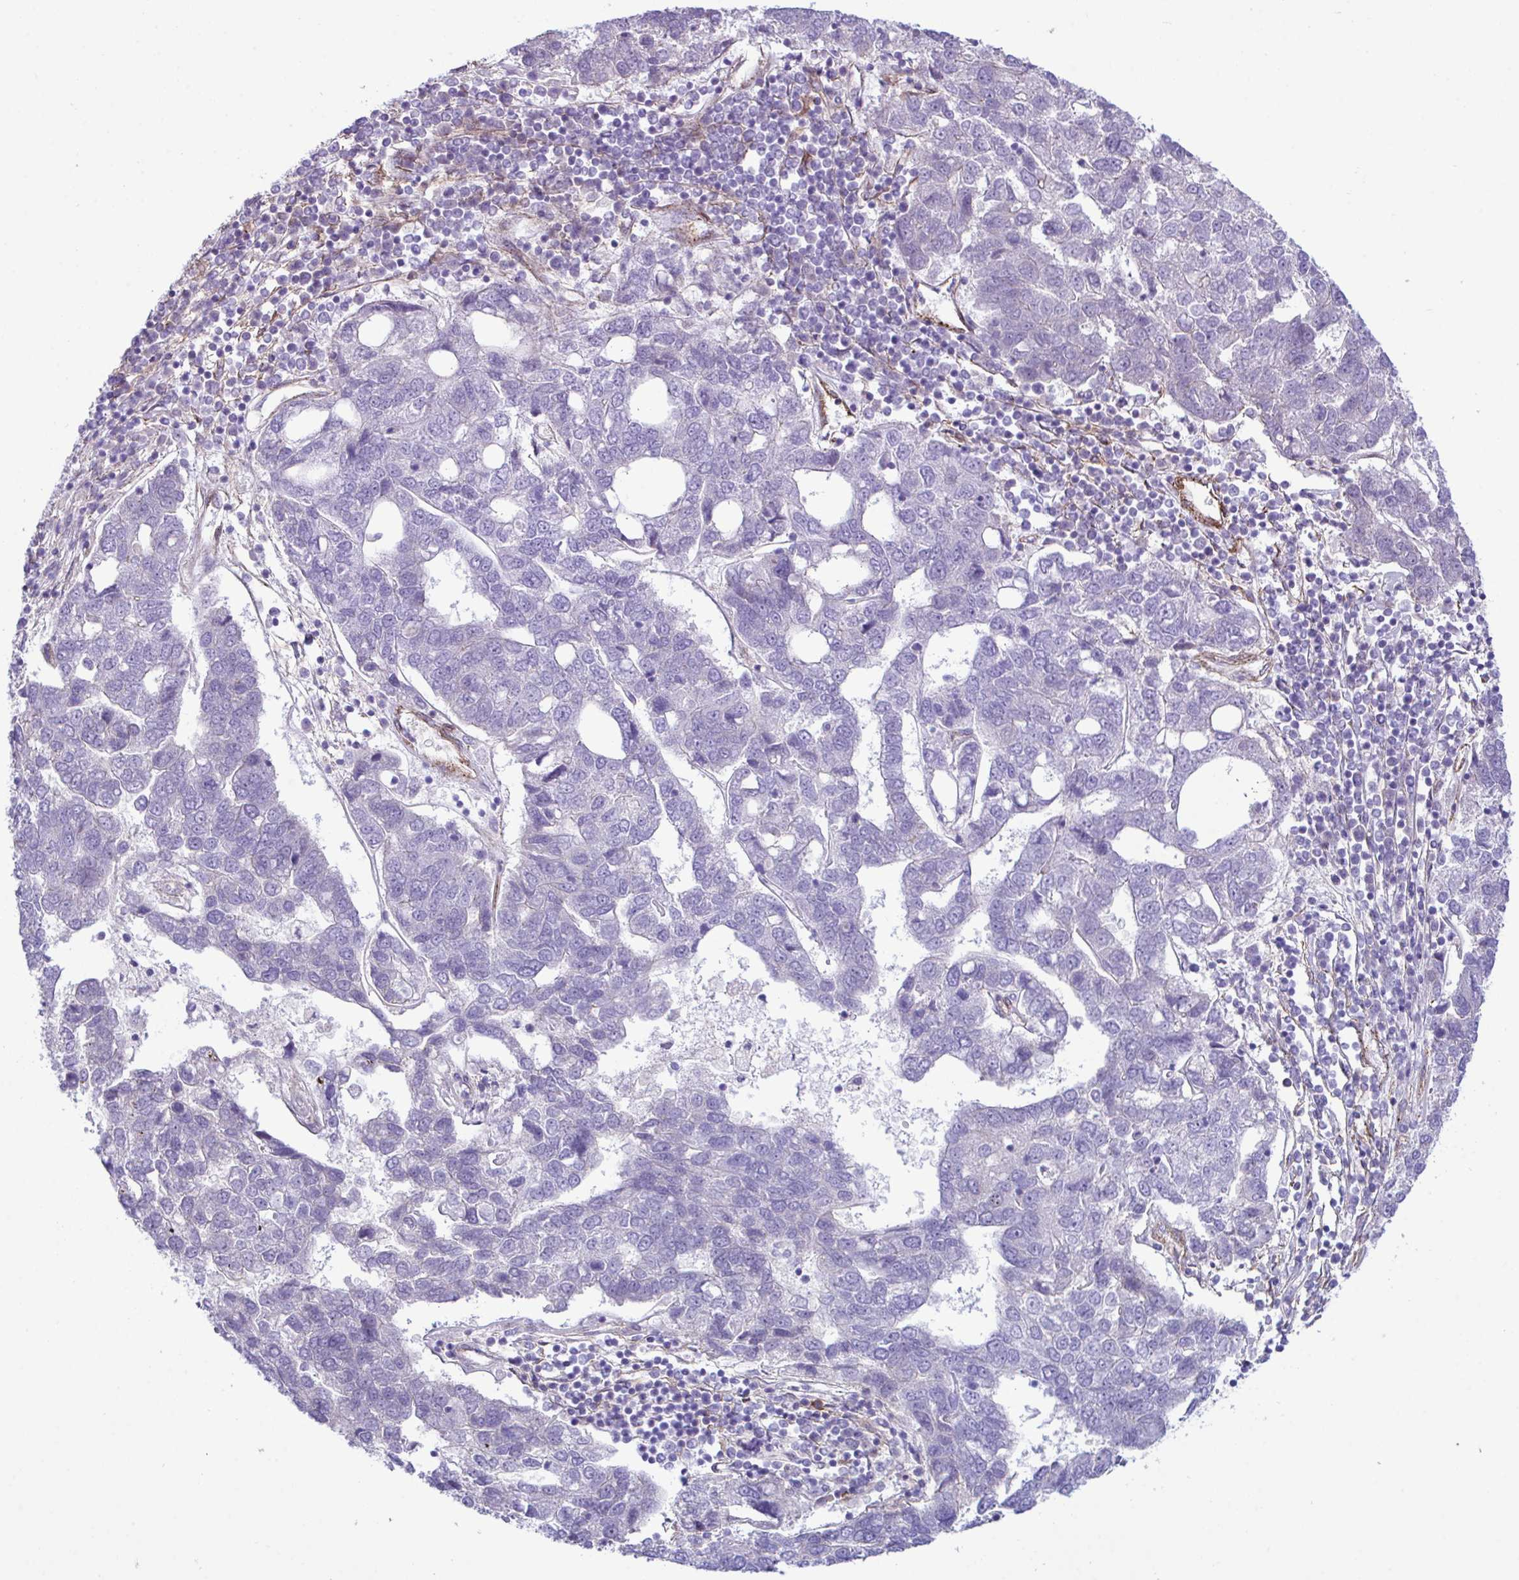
{"staining": {"intensity": "negative", "quantity": "none", "location": "none"}, "tissue": "pancreatic cancer", "cell_type": "Tumor cells", "image_type": "cancer", "snomed": [{"axis": "morphology", "description": "Adenocarcinoma, NOS"}, {"axis": "topography", "description": "Pancreas"}], "caption": "High magnification brightfield microscopy of pancreatic cancer stained with DAB (brown) and counterstained with hematoxylin (blue): tumor cells show no significant positivity.", "gene": "SYNPO2L", "patient": {"sex": "female", "age": 61}}